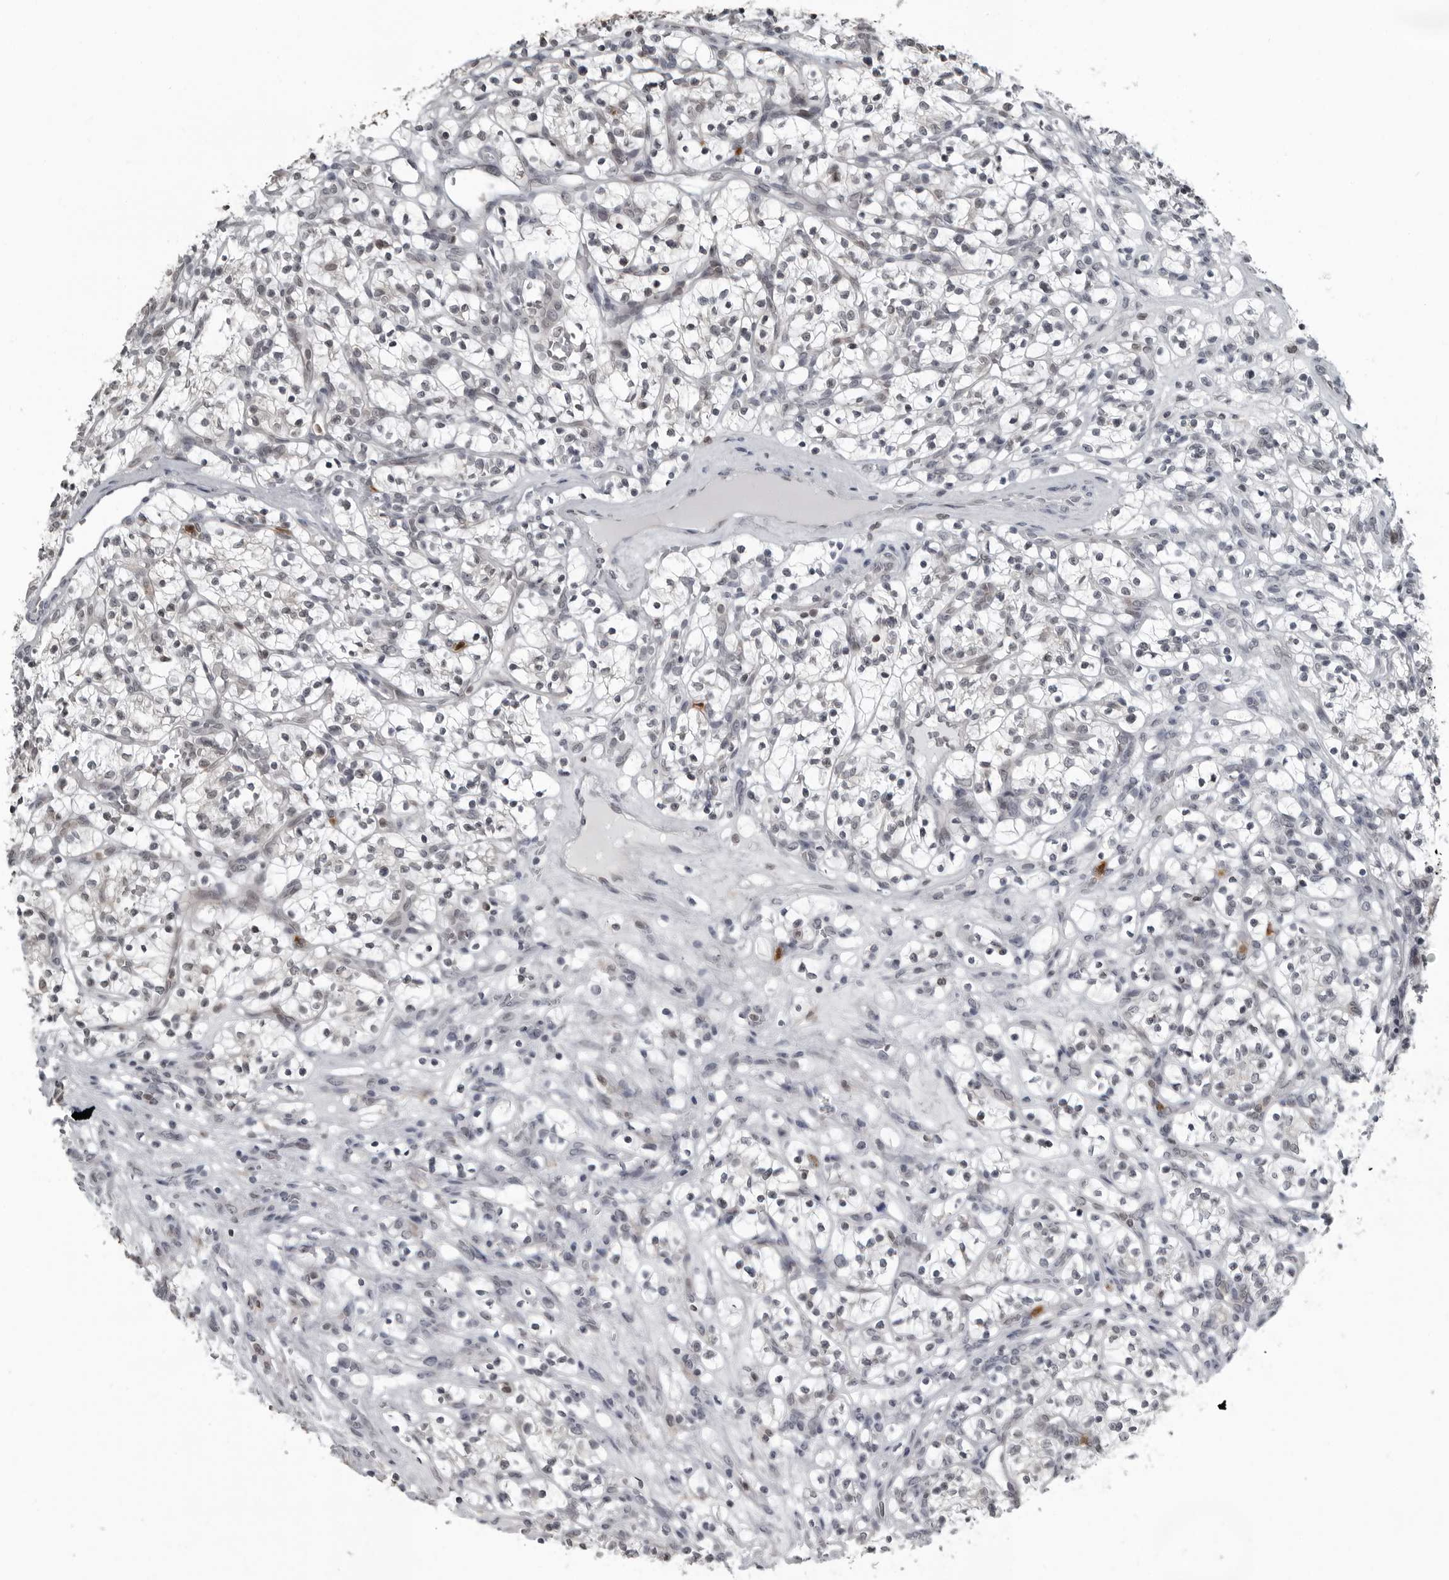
{"staining": {"intensity": "weak", "quantity": "<25%", "location": "nuclear"}, "tissue": "renal cancer", "cell_type": "Tumor cells", "image_type": "cancer", "snomed": [{"axis": "morphology", "description": "Adenocarcinoma, NOS"}, {"axis": "topography", "description": "Kidney"}], "caption": "Human renal cancer stained for a protein using immunohistochemistry (IHC) reveals no positivity in tumor cells.", "gene": "RTCA", "patient": {"sex": "female", "age": 57}}